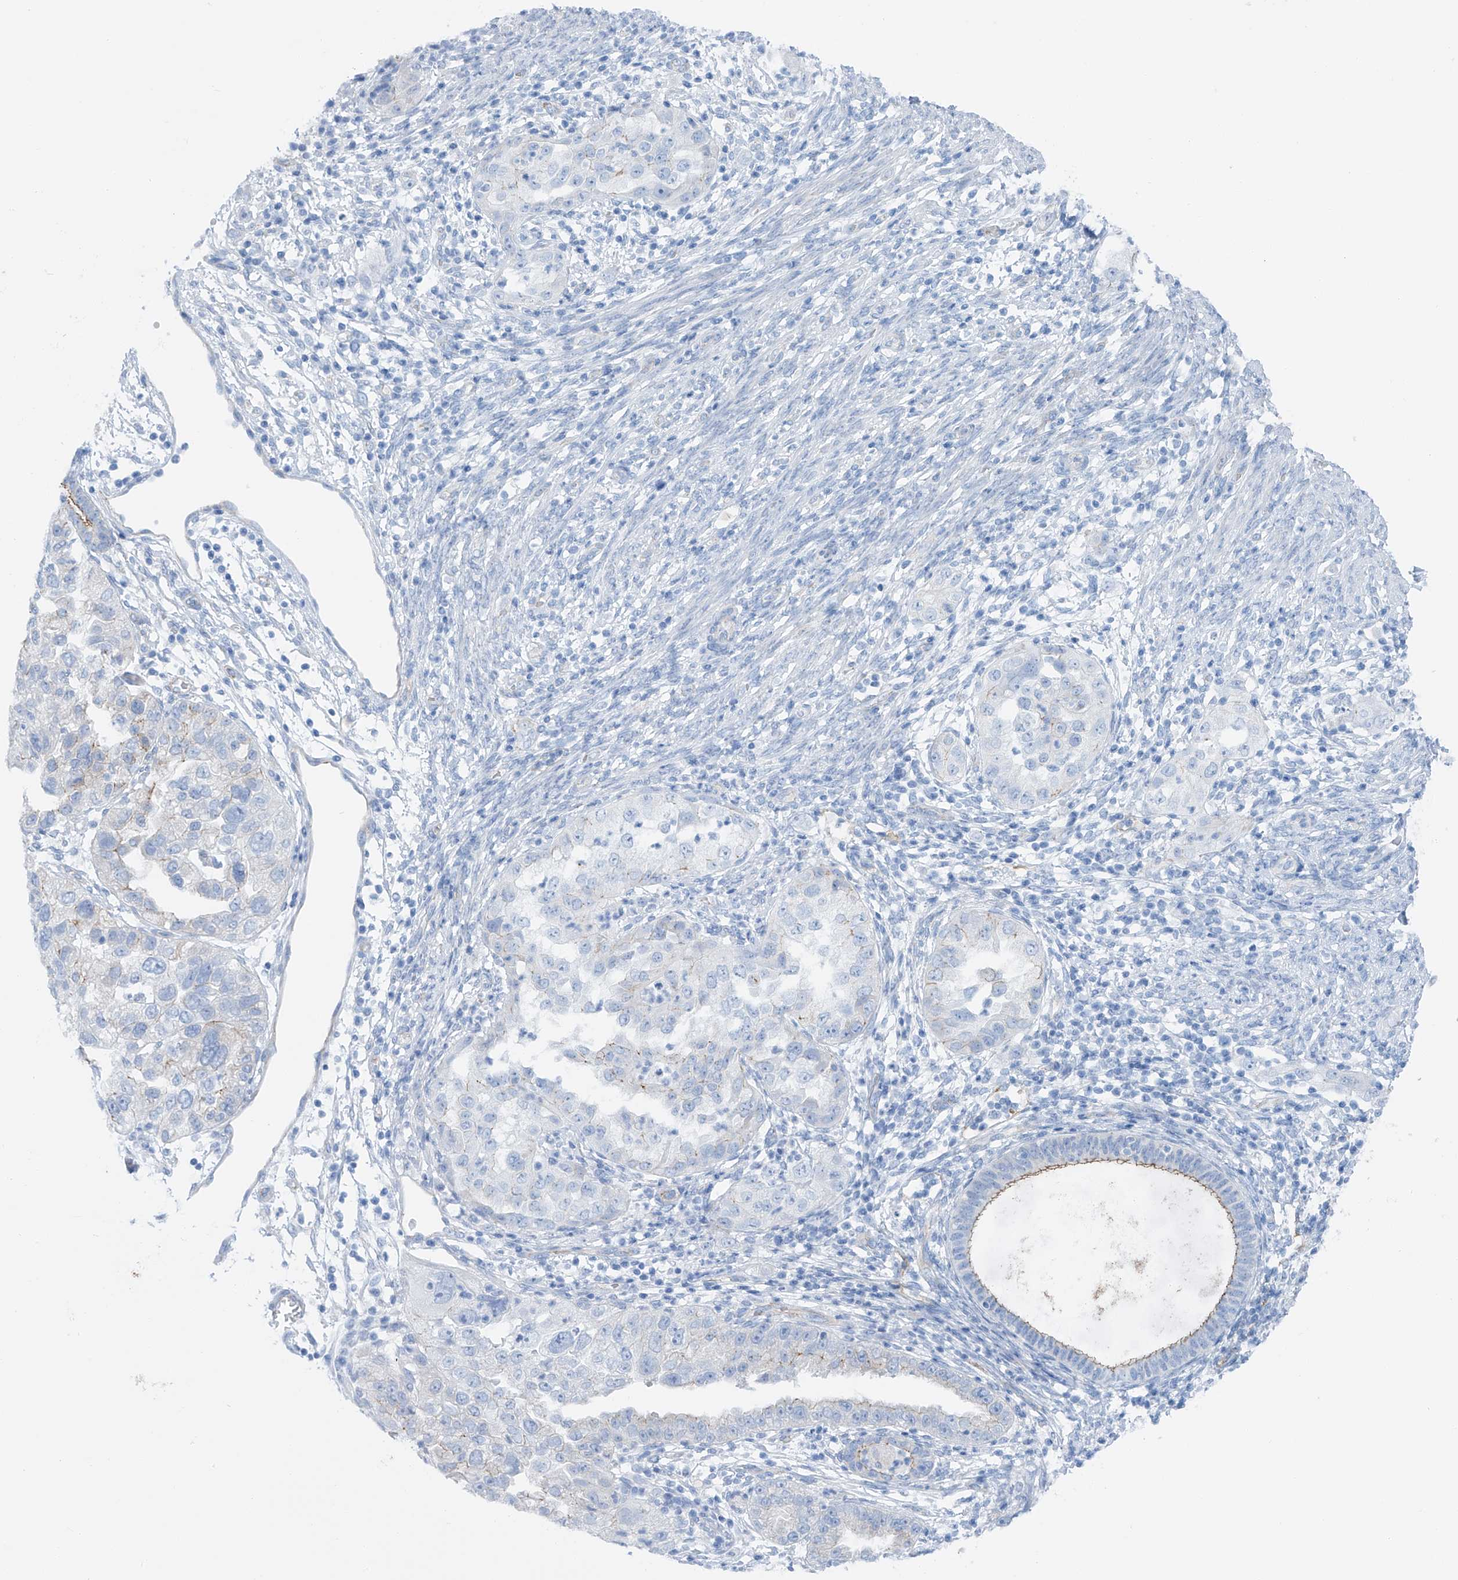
{"staining": {"intensity": "negative", "quantity": "none", "location": "none"}, "tissue": "endometrial cancer", "cell_type": "Tumor cells", "image_type": "cancer", "snomed": [{"axis": "morphology", "description": "Adenocarcinoma, NOS"}, {"axis": "topography", "description": "Endometrium"}], "caption": "Tumor cells show no significant protein expression in endometrial cancer.", "gene": "MAGI1", "patient": {"sex": "female", "age": 85}}